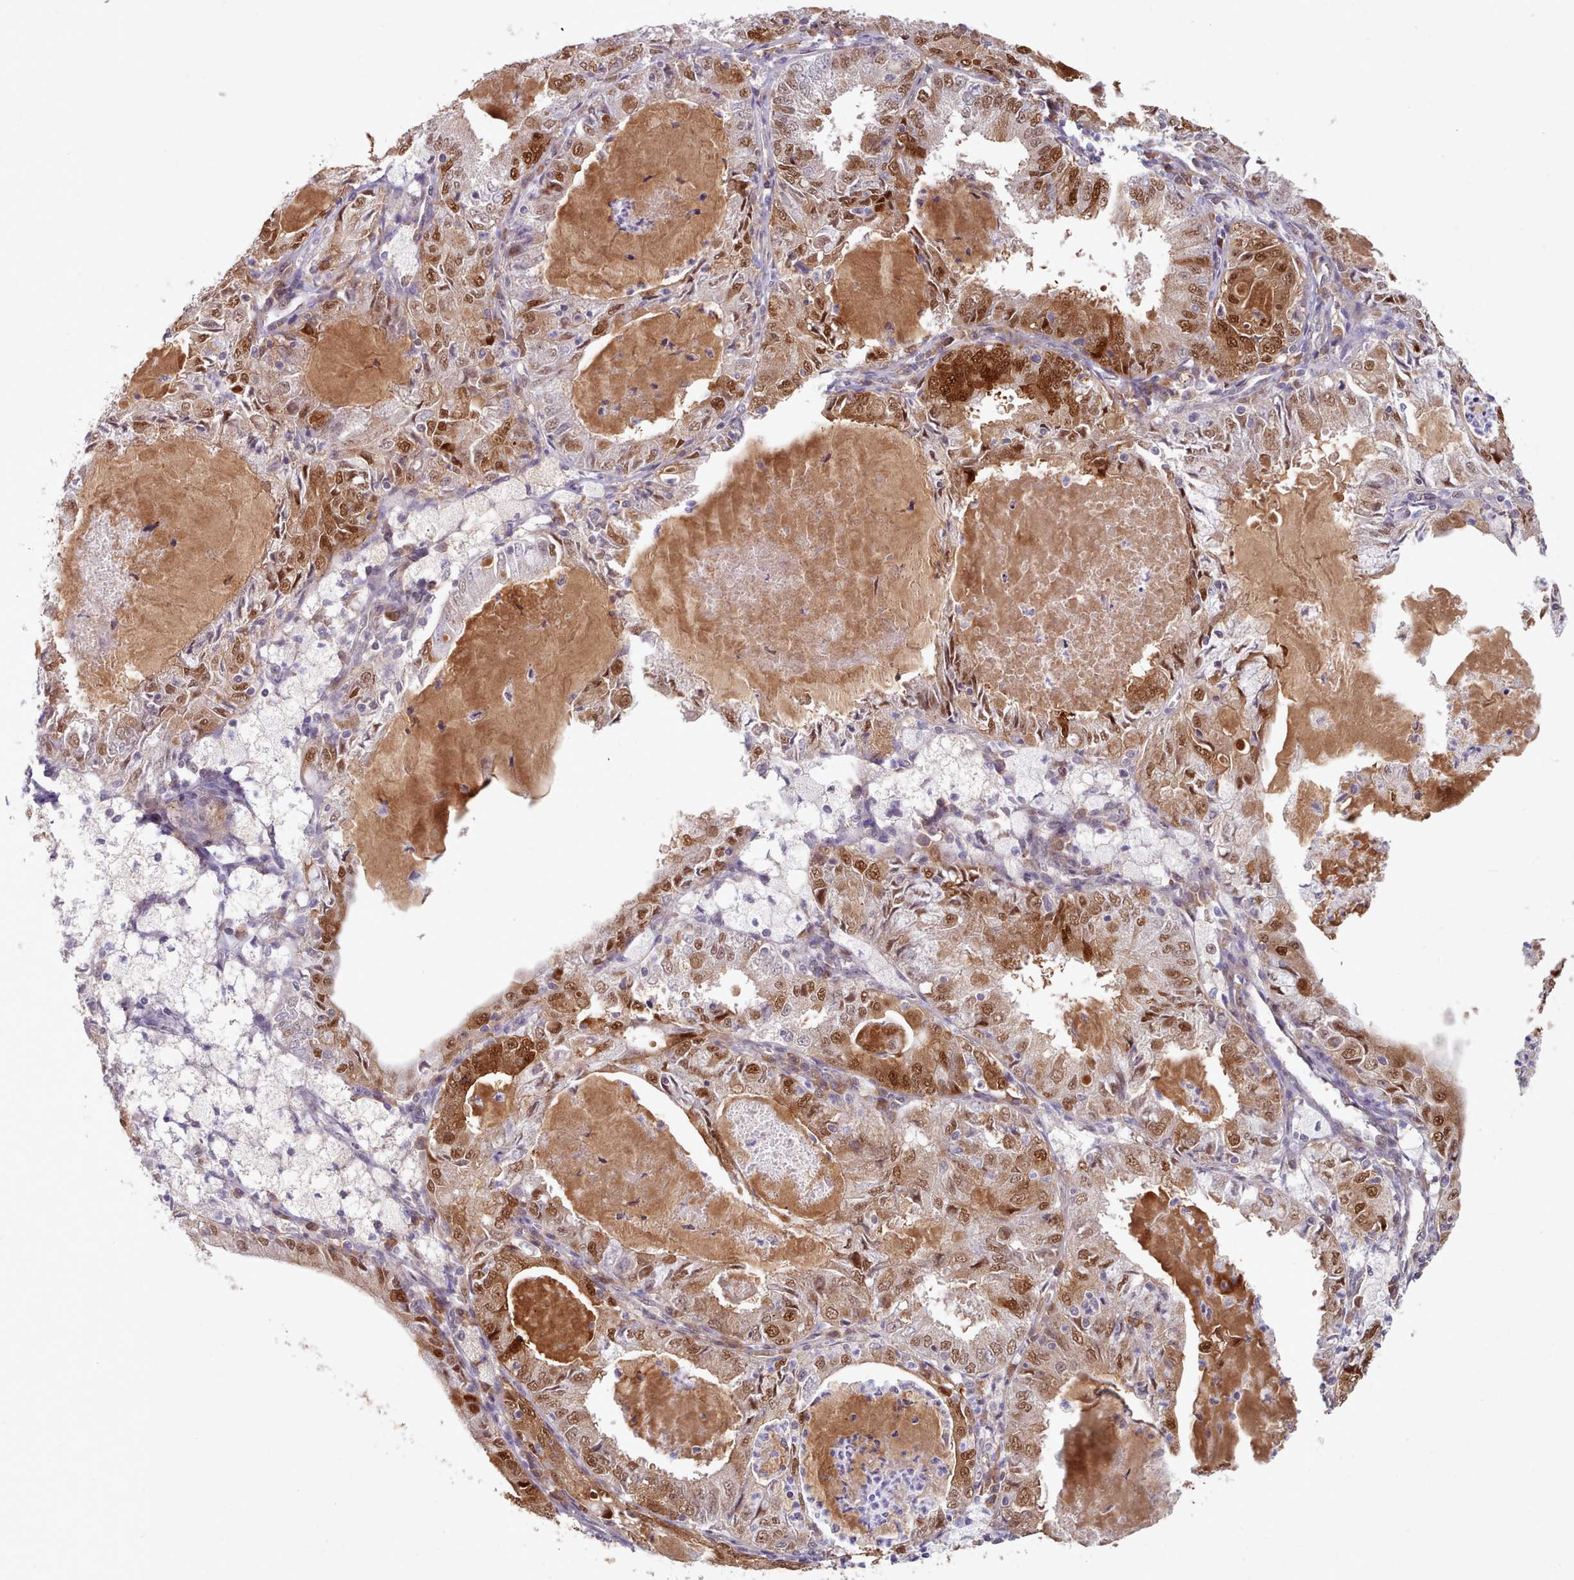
{"staining": {"intensity": "strong", "quantity": ">75%", "location": "cytoplasmic/membranous,nuclear"}, "tissue": "endometrial cancer", "cell_type": "Tumor cells", "image_type": "cancer", "snomed": [{"axis": "morphology", "description": "Adenocarcinoma, NOS"}, {"axis": "topography", "description": "Endometrium"}], "caption": "Endometrial adenocarcinoma was stained to show a protein in brown. There is high levels of strong cytoplasmic/membranous and nuclear staining in approximately >75% of tumor cells.", "gene": "CES3", "patient": {"sex": "female", "age": 57}}